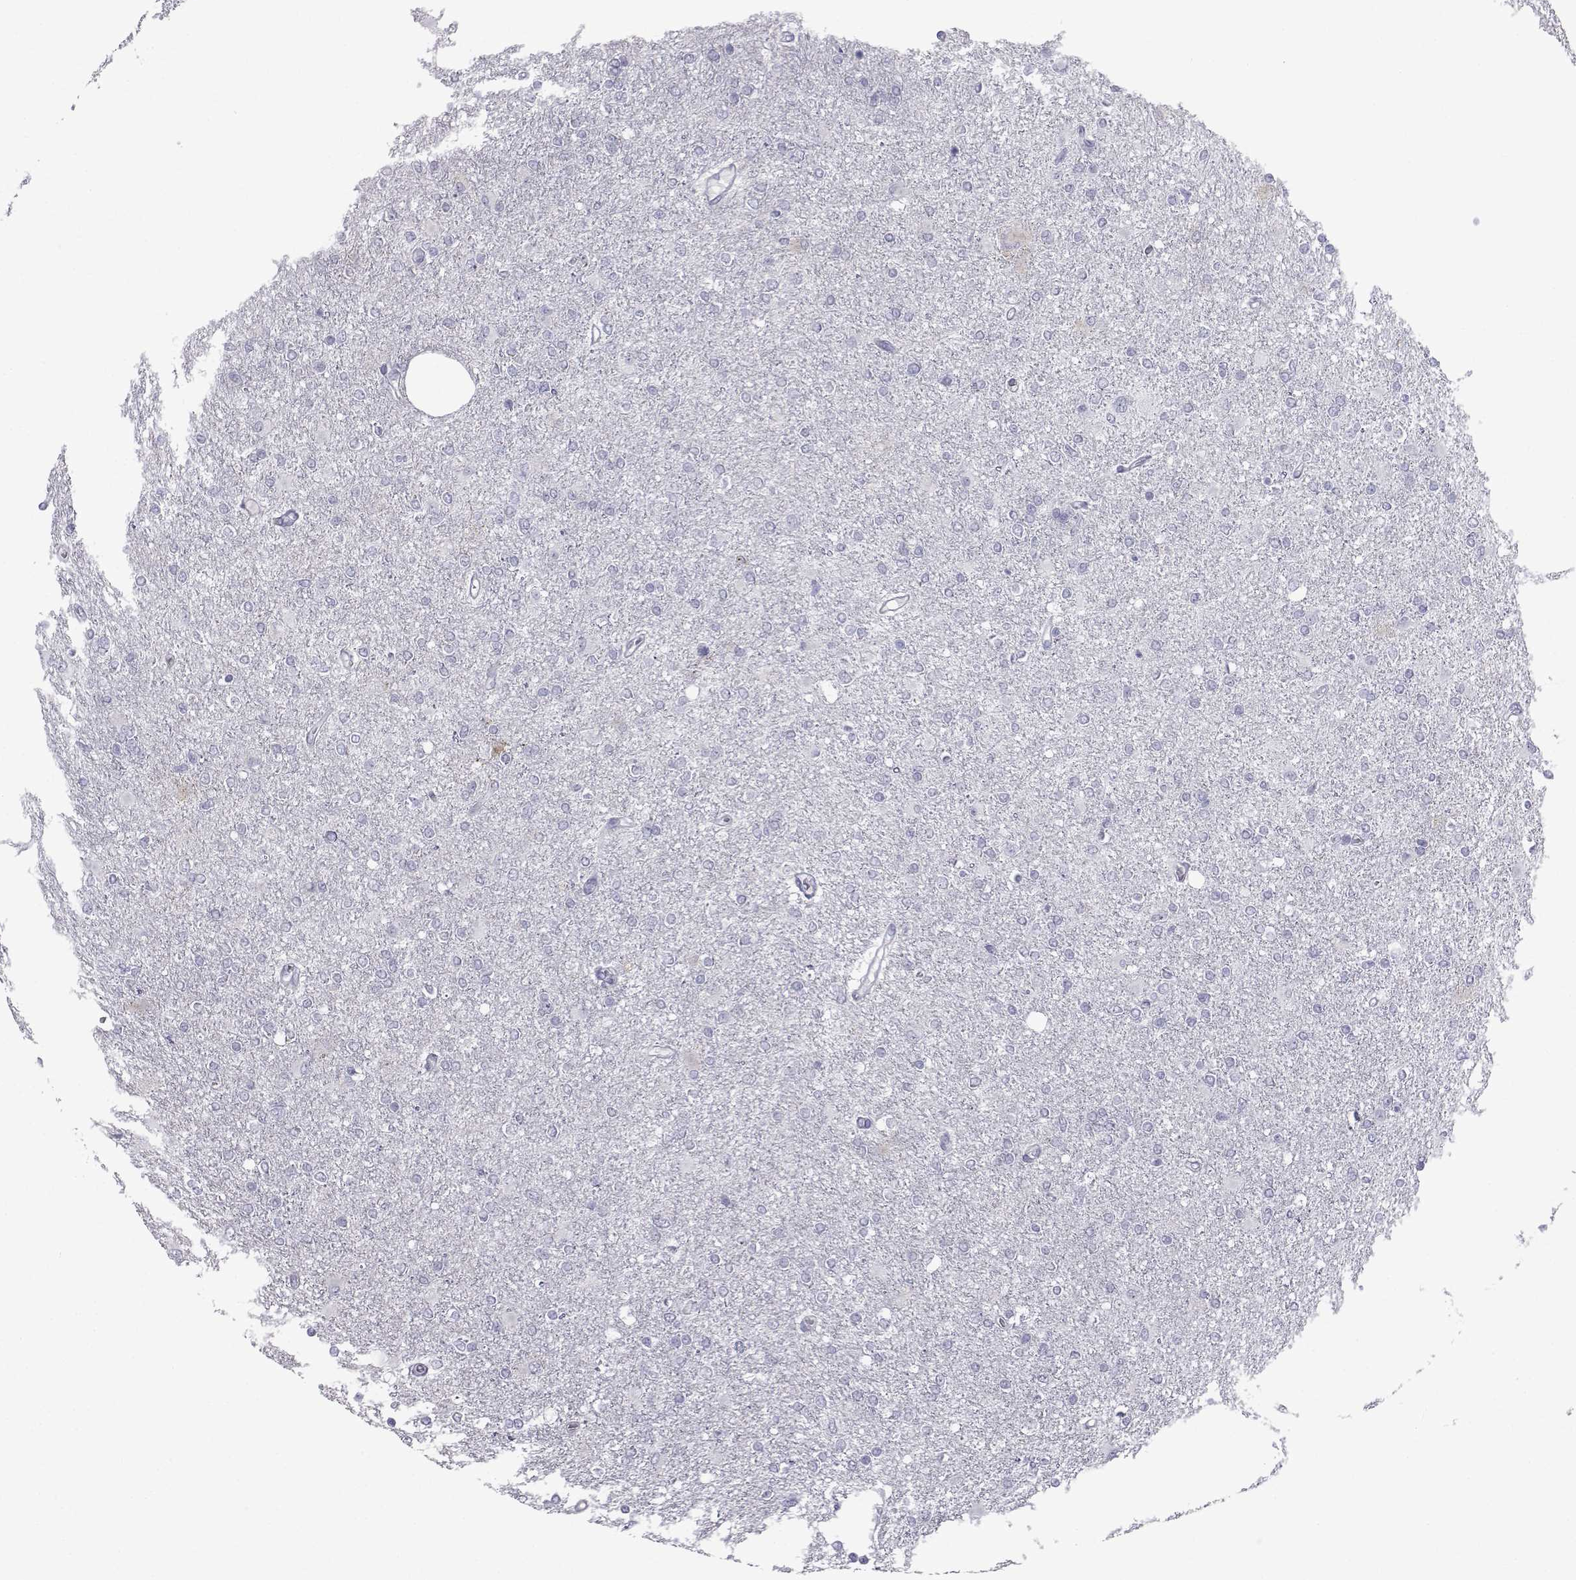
{"staining": {"intensity": "negative", "quantity": "none", "location": "none"}, "tissue": "glioma", "cell_type": "Tumor cells", "image_type": "cancer", "snomed": [{"axis": "morphology", "description": "Glioma, malignant, High grade"}, {"axis": "topography", "description": "Cerebral cortex"}], "caption": "Human malignant glioma (high-grade) stained for a protein using IHC exhibits no expression in tumor cells.", "gene": "FDXR", "patient": {"sex": "male", "age": 70}}